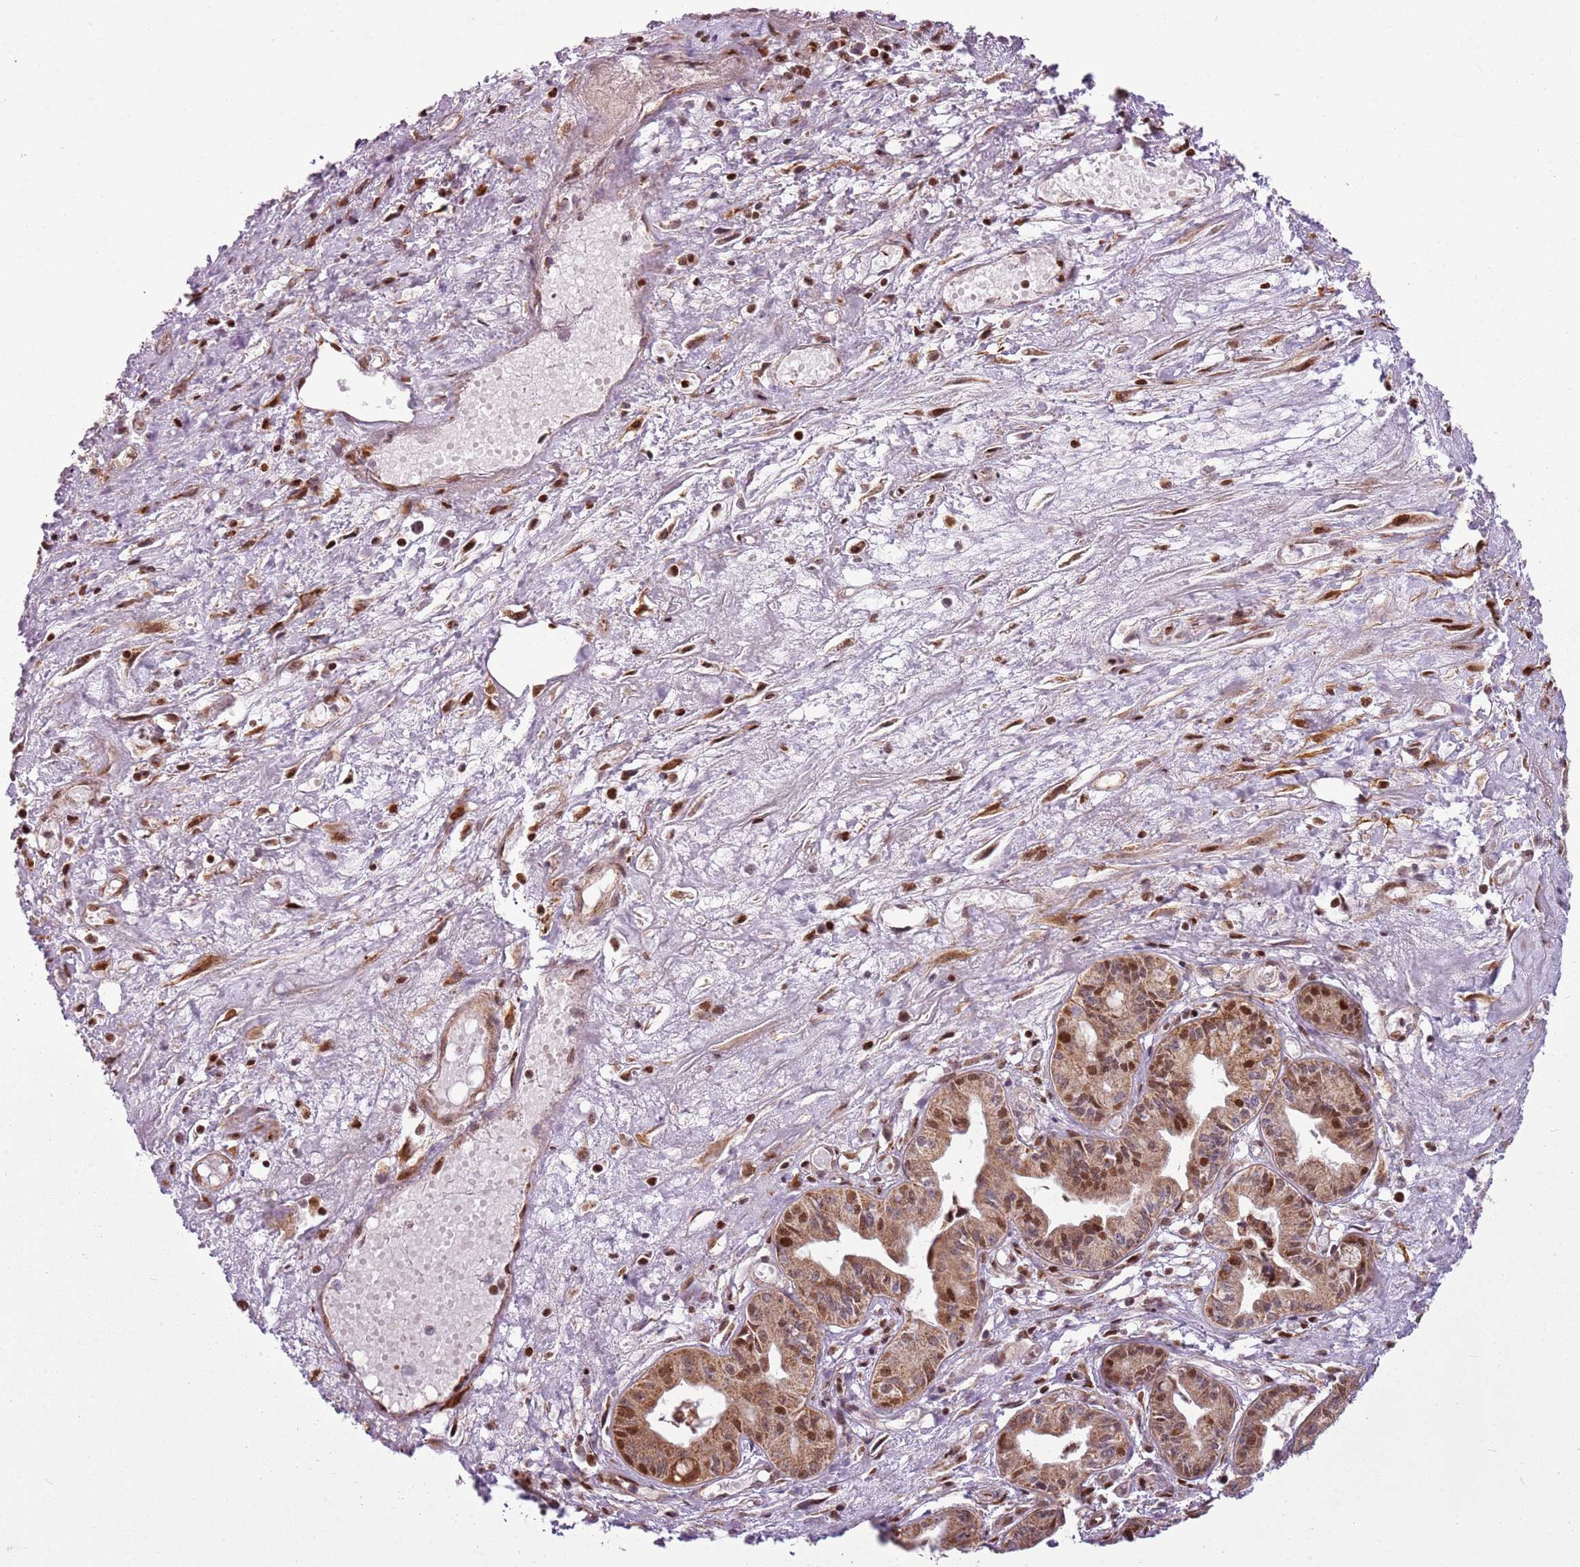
{"staining": {"intensity": "moderate", "quantity": ">75%", "location": "cytoplasmic/membranous,nuclear"}, "tissue": "pancreatic cancer", "cell_type": "Tumor cells", "image_type": "cancer", "snomed": [{"axis": "morphology", "description": "Adenocarcinoma, NOS"}, {"axis": "topography", "description": "Pancreas"}], "caption": "Approximately >75% of tumor cells in human pancreatic cancer reveal moderate cytoplasmic/membranous and nuclear protein expression as visualized by brown immunohistochemical staining.", "gene": "PCTP", "patient": {"sex": "female", "age": 50}}